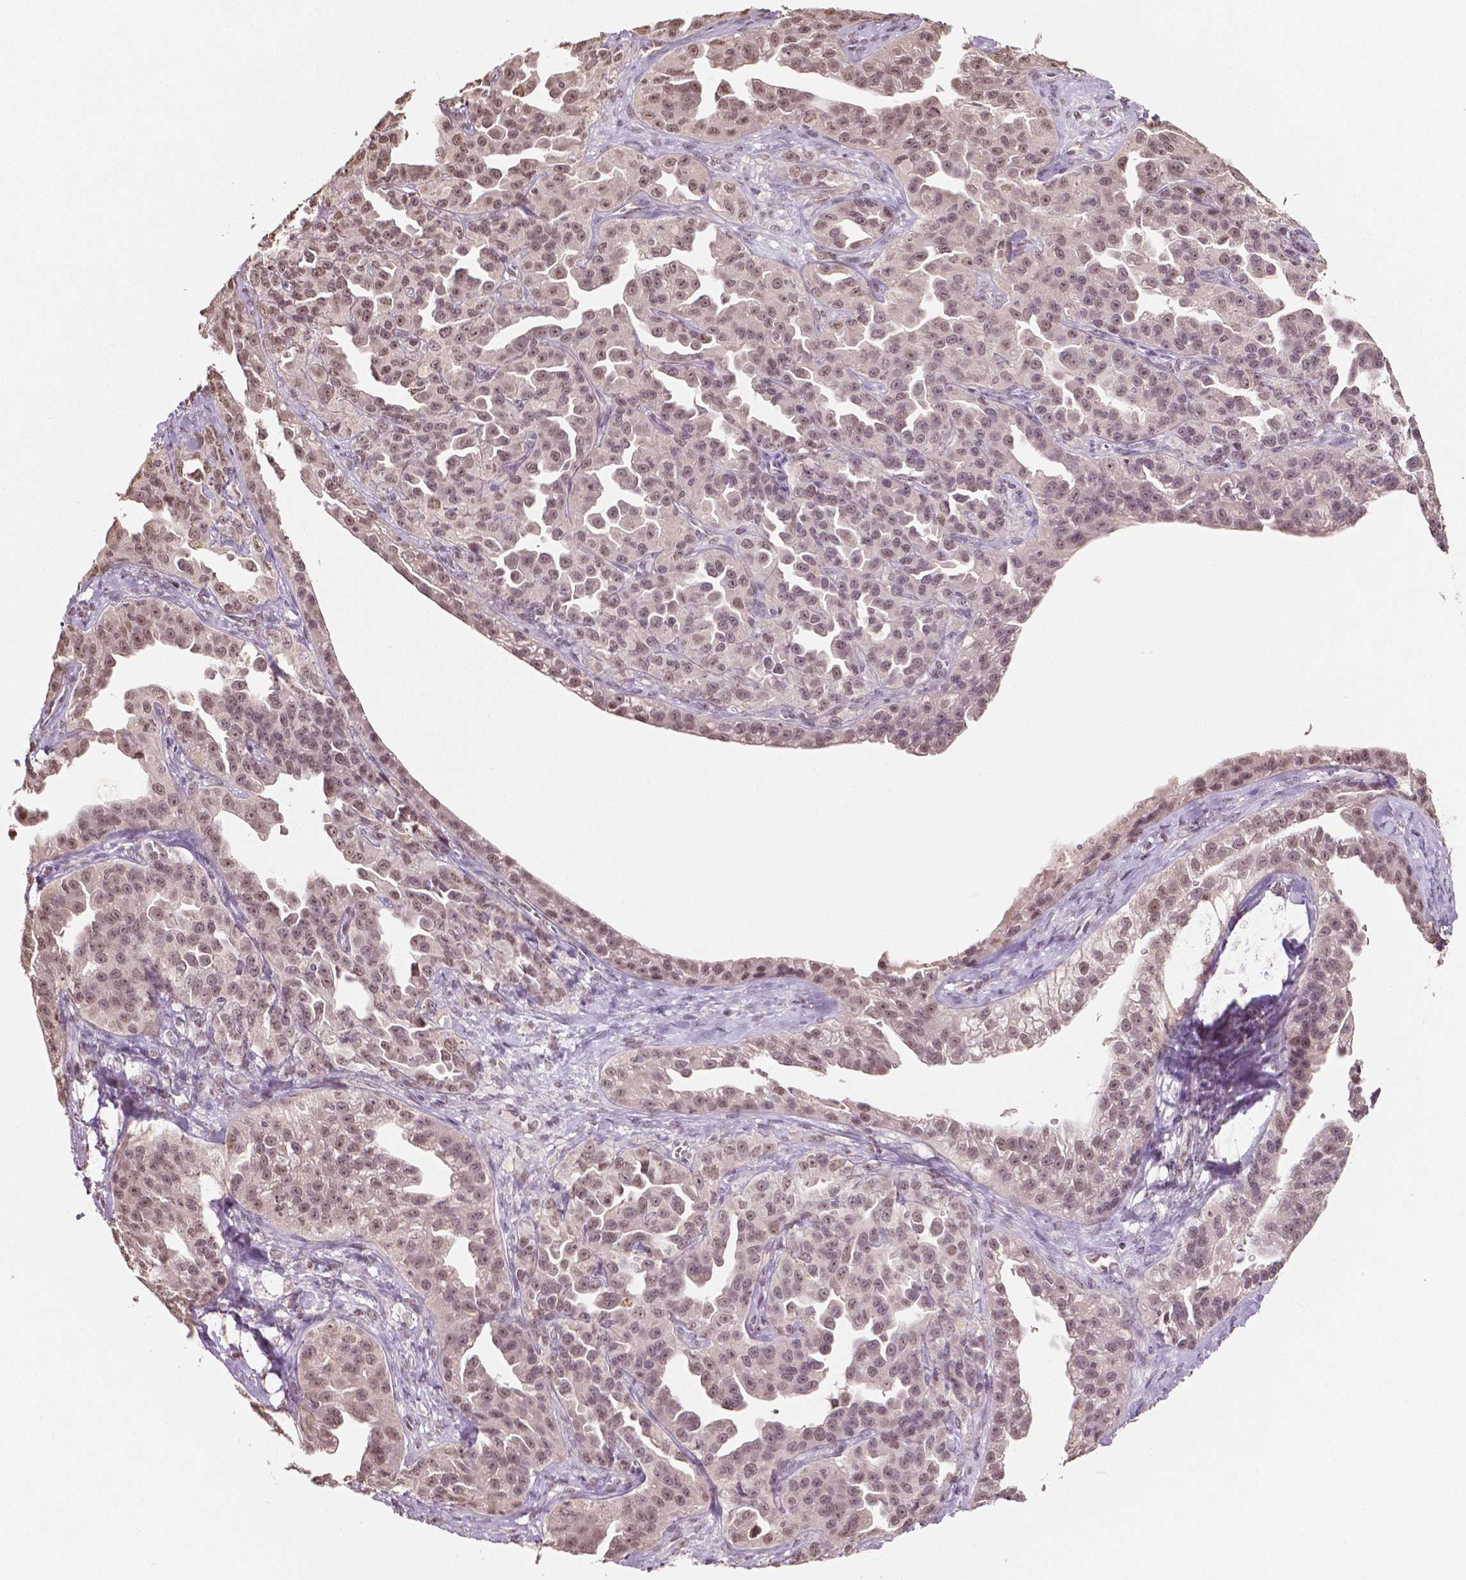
{"staining": {"intensity": "moderate", "quantity": ">75%", "location": "nuclear"}, "tissue": "ovarian cancer", "cell_type": "Tumor cells", "image_type": "cancer", "snomed": [{"axis": "morphology", "description": "Cystadenocarcinoma, serous, NOS"}, {"axis": "topography", "description": "Ovary"}], "caption": "This is a micrograph of immunohistochemistry staining of serous cystadenocarcinoma (ovarian), which shows moderate expression in the nuclear of tumor cells.", "gene": "DEK", "patient": {"sex": "female", "age": 75}}